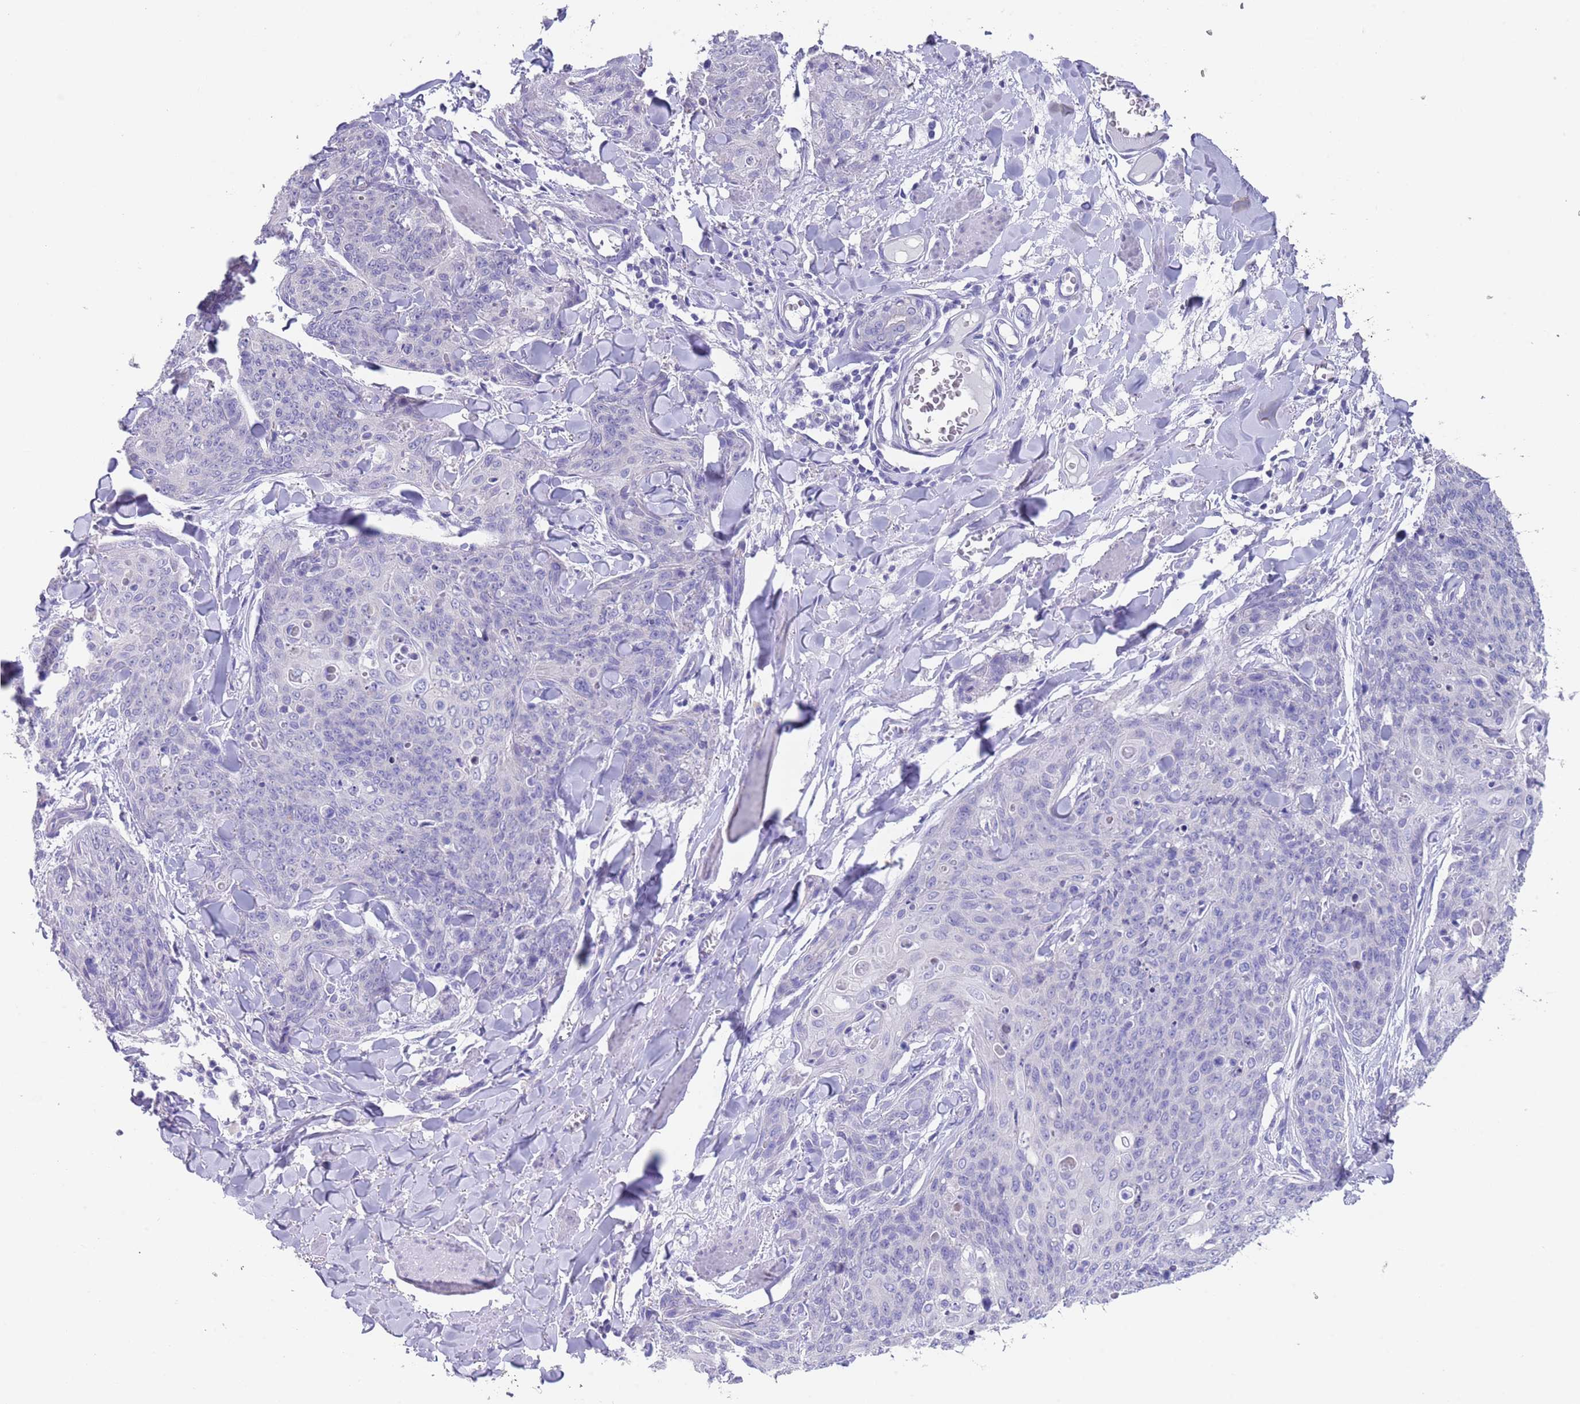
{"staining": {"intensity": "negative", "quantity": "none", "location": "none"}, "tissue": "skin cancer", "cell_type": "Tumor cells", "image_type": "cancer", "snomed": [{"axis": "morphology", "description": "Squamous cell carcinoma, NOS"}, {"axis": "topography", "description": "Skin"}, {"axis": "topography", "description": "Vulva"}], "caption": "Skin cancer (squamous cell carcinoma) stained for a protein using IHC reveals no expression tumor cells.", "gene": "SPIRE2", "patient": {"sex": "female", "age": 85}}